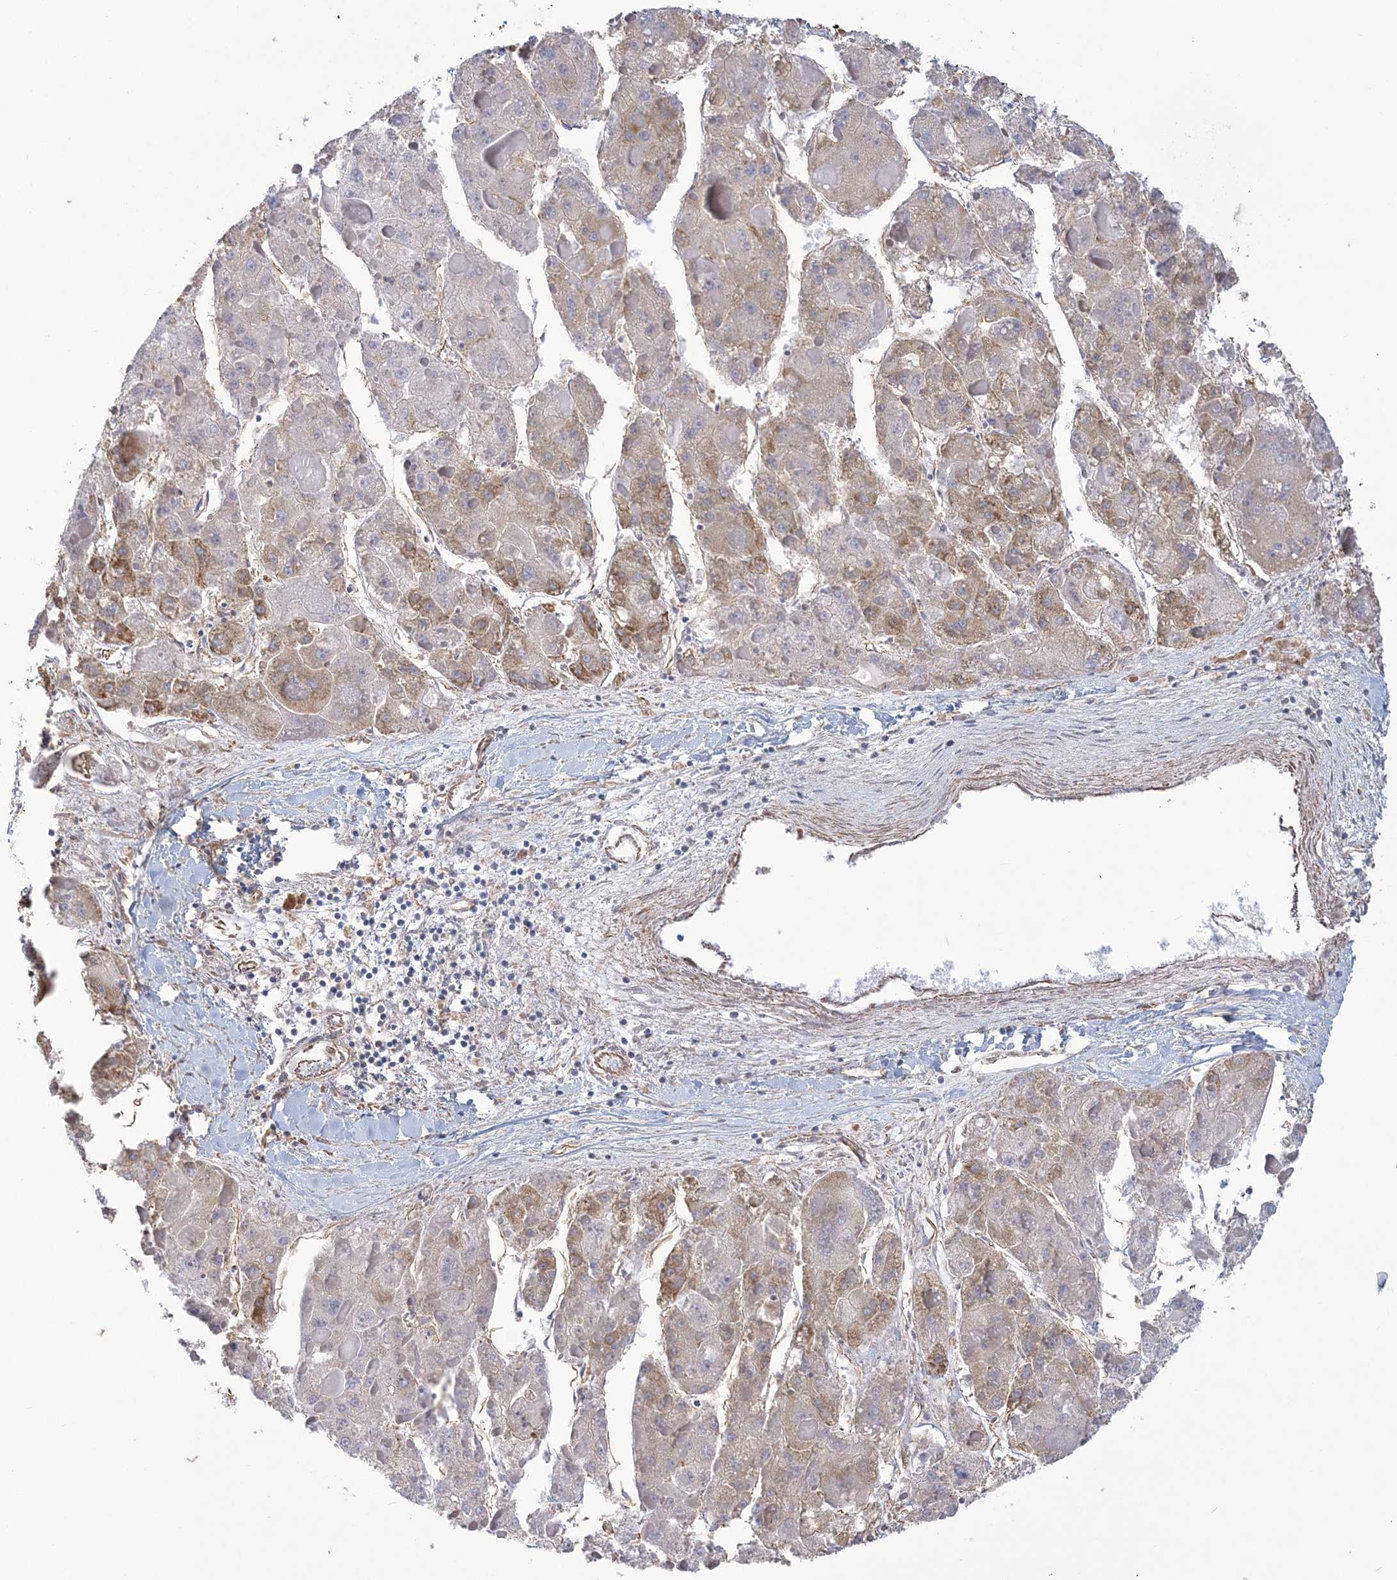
{"staining": {"intensity": "weak", "quantity": "<25%", "location": "cytoplasmic/membranous"}, "tissue": "liver cancer", "cell_type": "Tumor cells", "image_type": "cancer", "snomed": [{"axis": "morphology", "description": "Carcinoma, Hepatocellular, NOS"}, {"axis": "topography", "description": "Liver"}], "caption": "Tumor cells are negative for protein expression in human liver cancer (hepatocellular carcinoma).", "gene": "ZNF821", "patient": {"sex": "female", "age": 73}}